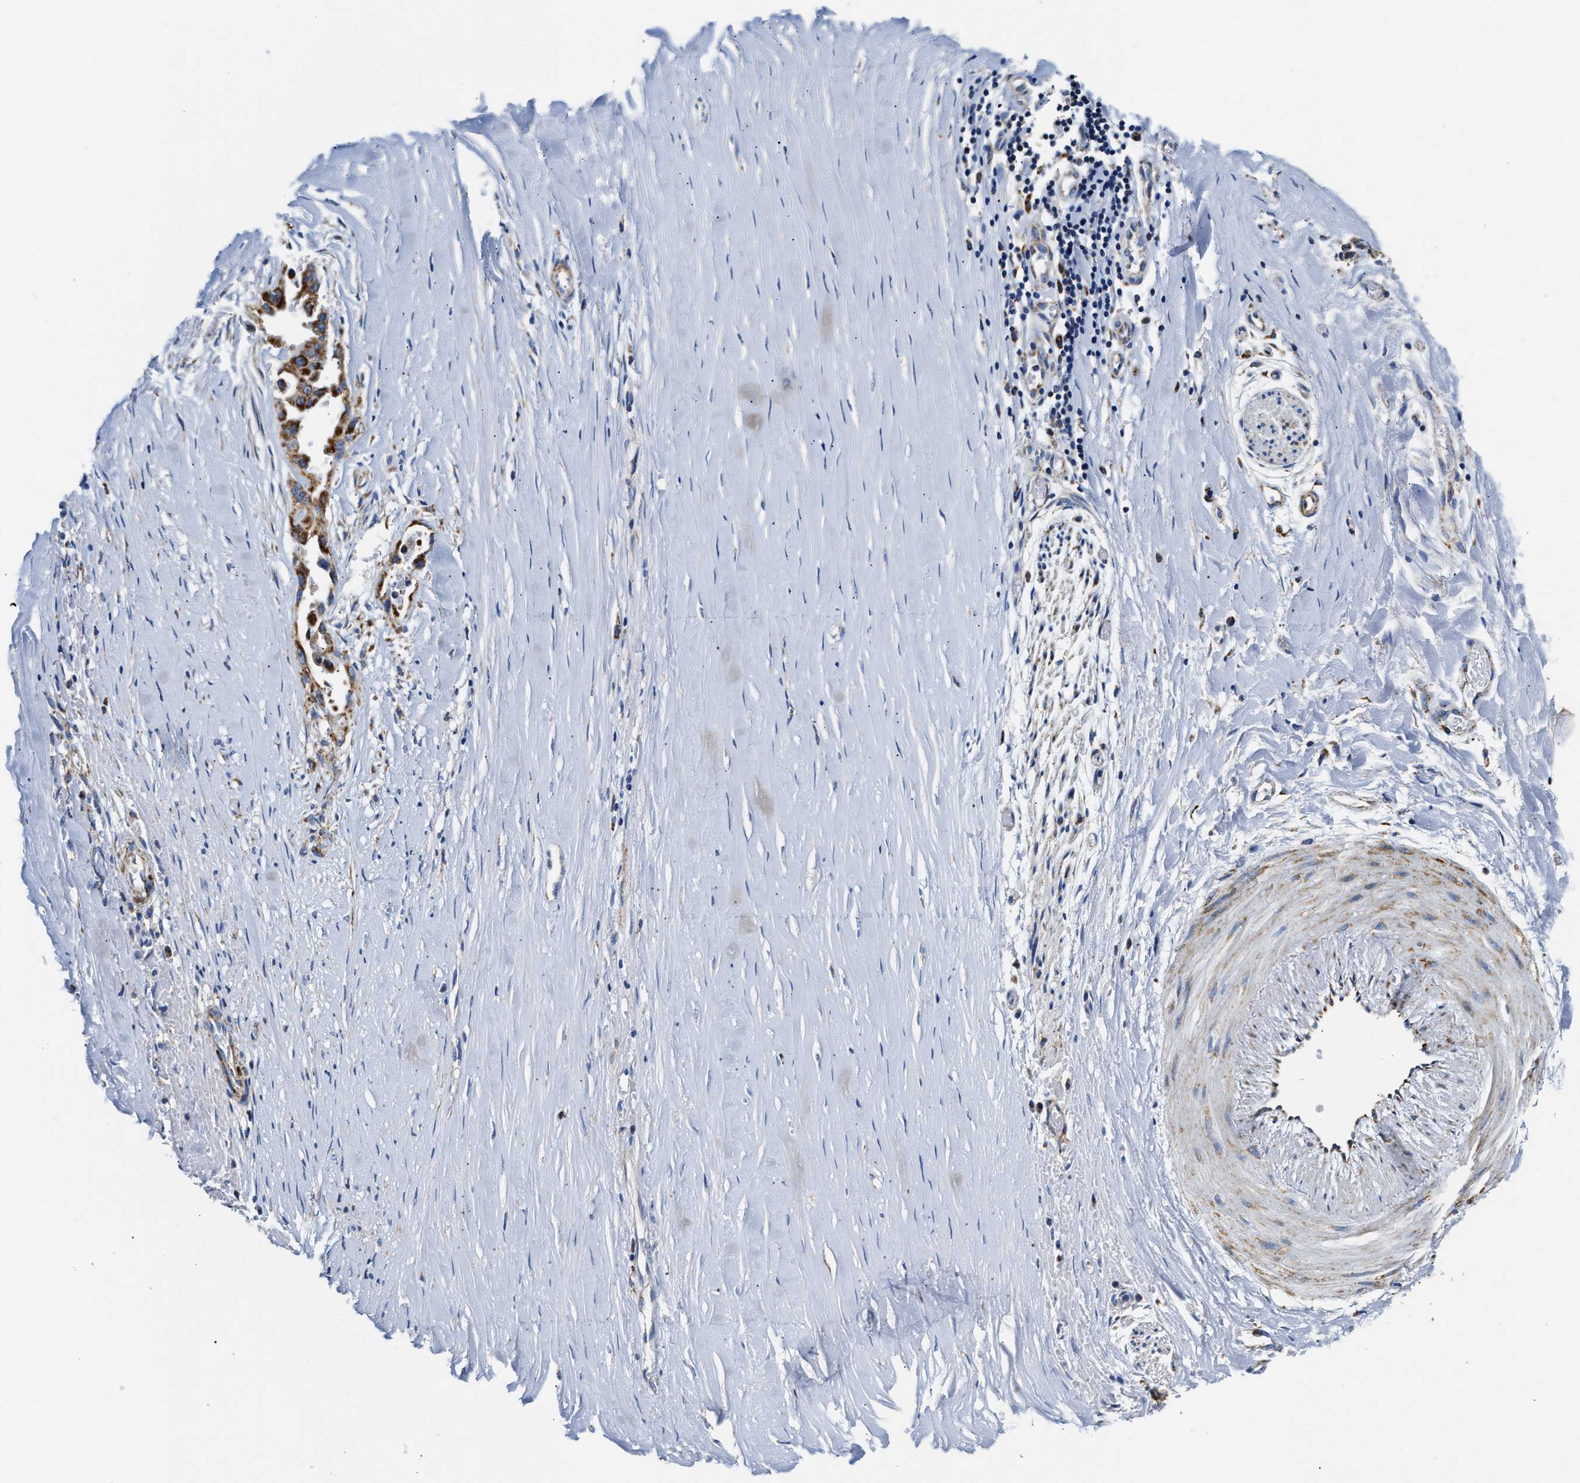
{"staining": {"intensity": "strong", "quantity": ">75%", "location": "cytoplasmic/membranous"}, "tissue": "liver cancer", "cell_type": "Tumor cells", "image_type": "cancer", "snomed": [{"axis": "morphology", "description": "Cholangiocarcinoma"}, {"axis": "topography", "description": "Liver"}], "caption": "A high amount of strong cytoplasmic/membranous staining is seen in approximately >75% of tumor cells in liver cancer (cholangiocarcinoma) tissue.", "gene": "ACADVL", "patient": {"sex": "female", "age": 70}}